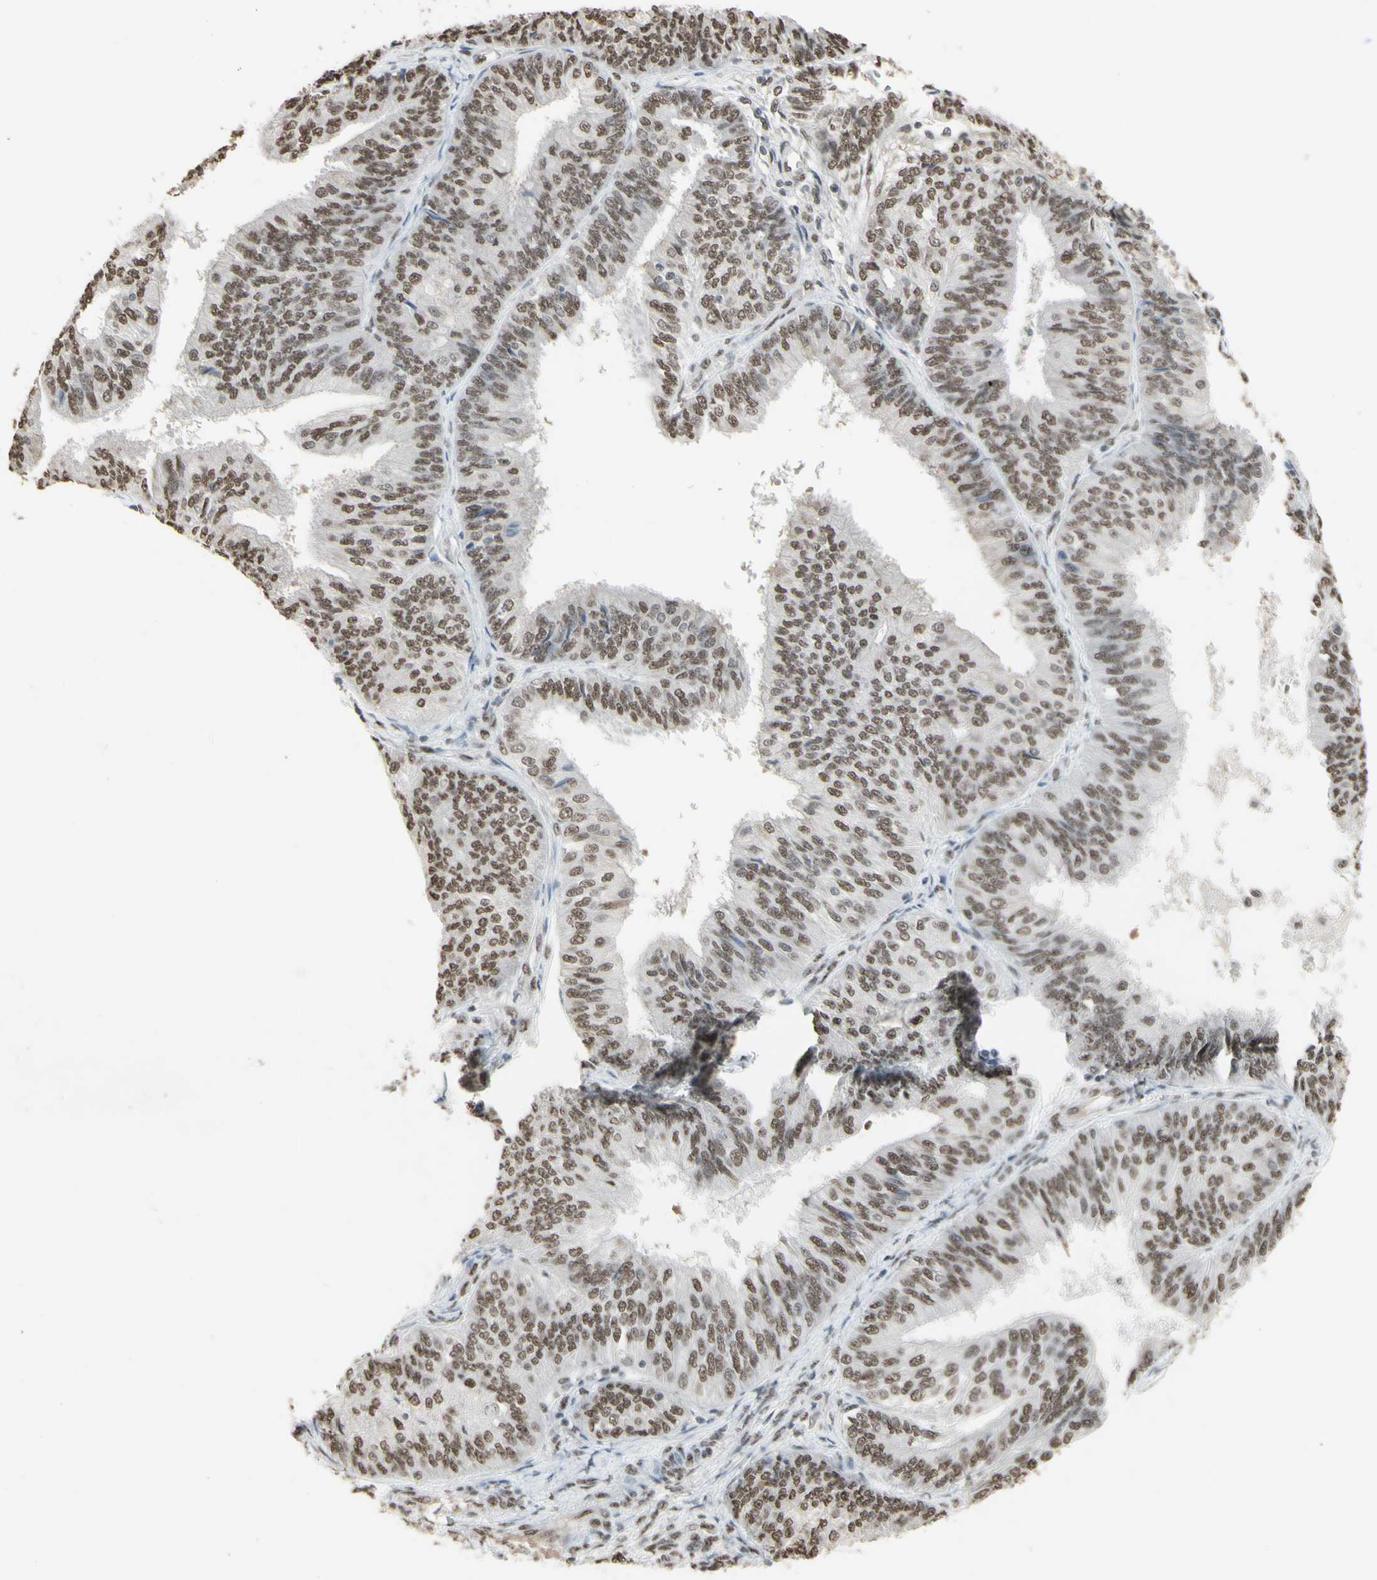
{"staining": {"intensity": "moderate", "quantity": ">75%", "location": "nuclear"}, "tissue": "endometrial cancer", "cell_type": "Tumor cells", "image_type": "cancer", "snomed": [{"axis": "morphology", "description": "Adenocarcinoma, NOS"}, {"axis": "topography", "description": "Endometrium"}], "caption": "There is medium levels of moderate nuclear staining in tumor cells of endometrial cancer, as demonstrated by immunohistochemical staining (brown color).", "gene": "TRIM28", "patient": {"sex": "female", "age": 58}}